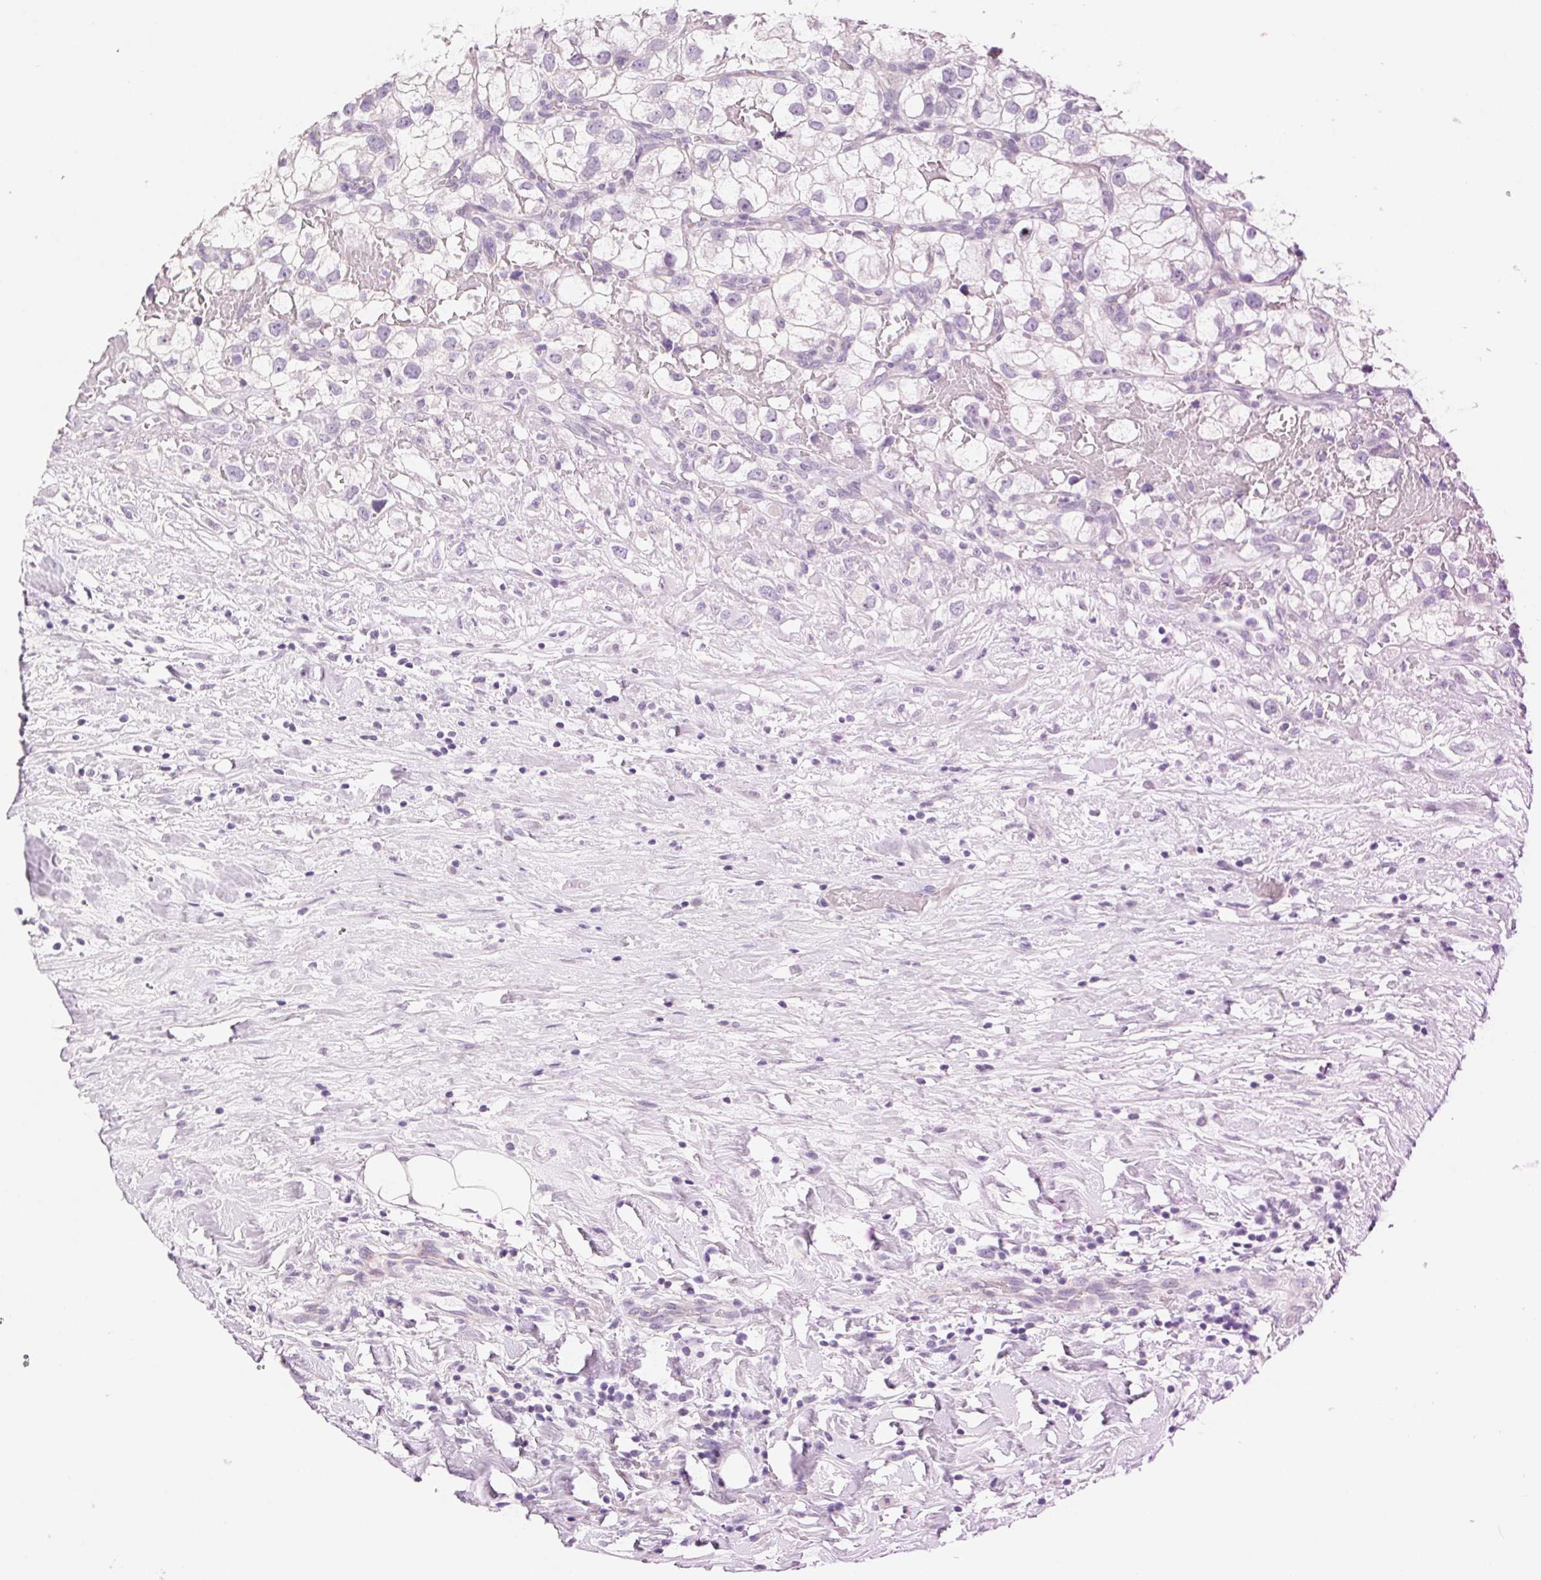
{"staining": {"intensity": "negative", "quantity": "none", "location": "none"}, "tissue": "renal cancer", "cell_type": "Tumor cells", "image_type": "cancer", "snomed": [{"axis": "morphology", "description": "Adenocarcinoma, NOS"}, {"axis": "topography", "description": "Kidney"}], "caption": "Micrograph shows no significant protein positivity in tumor cells of renal adenocarcinoma.", "gene": "AQP5", "patient": {"sex": "male", "age": 59}}